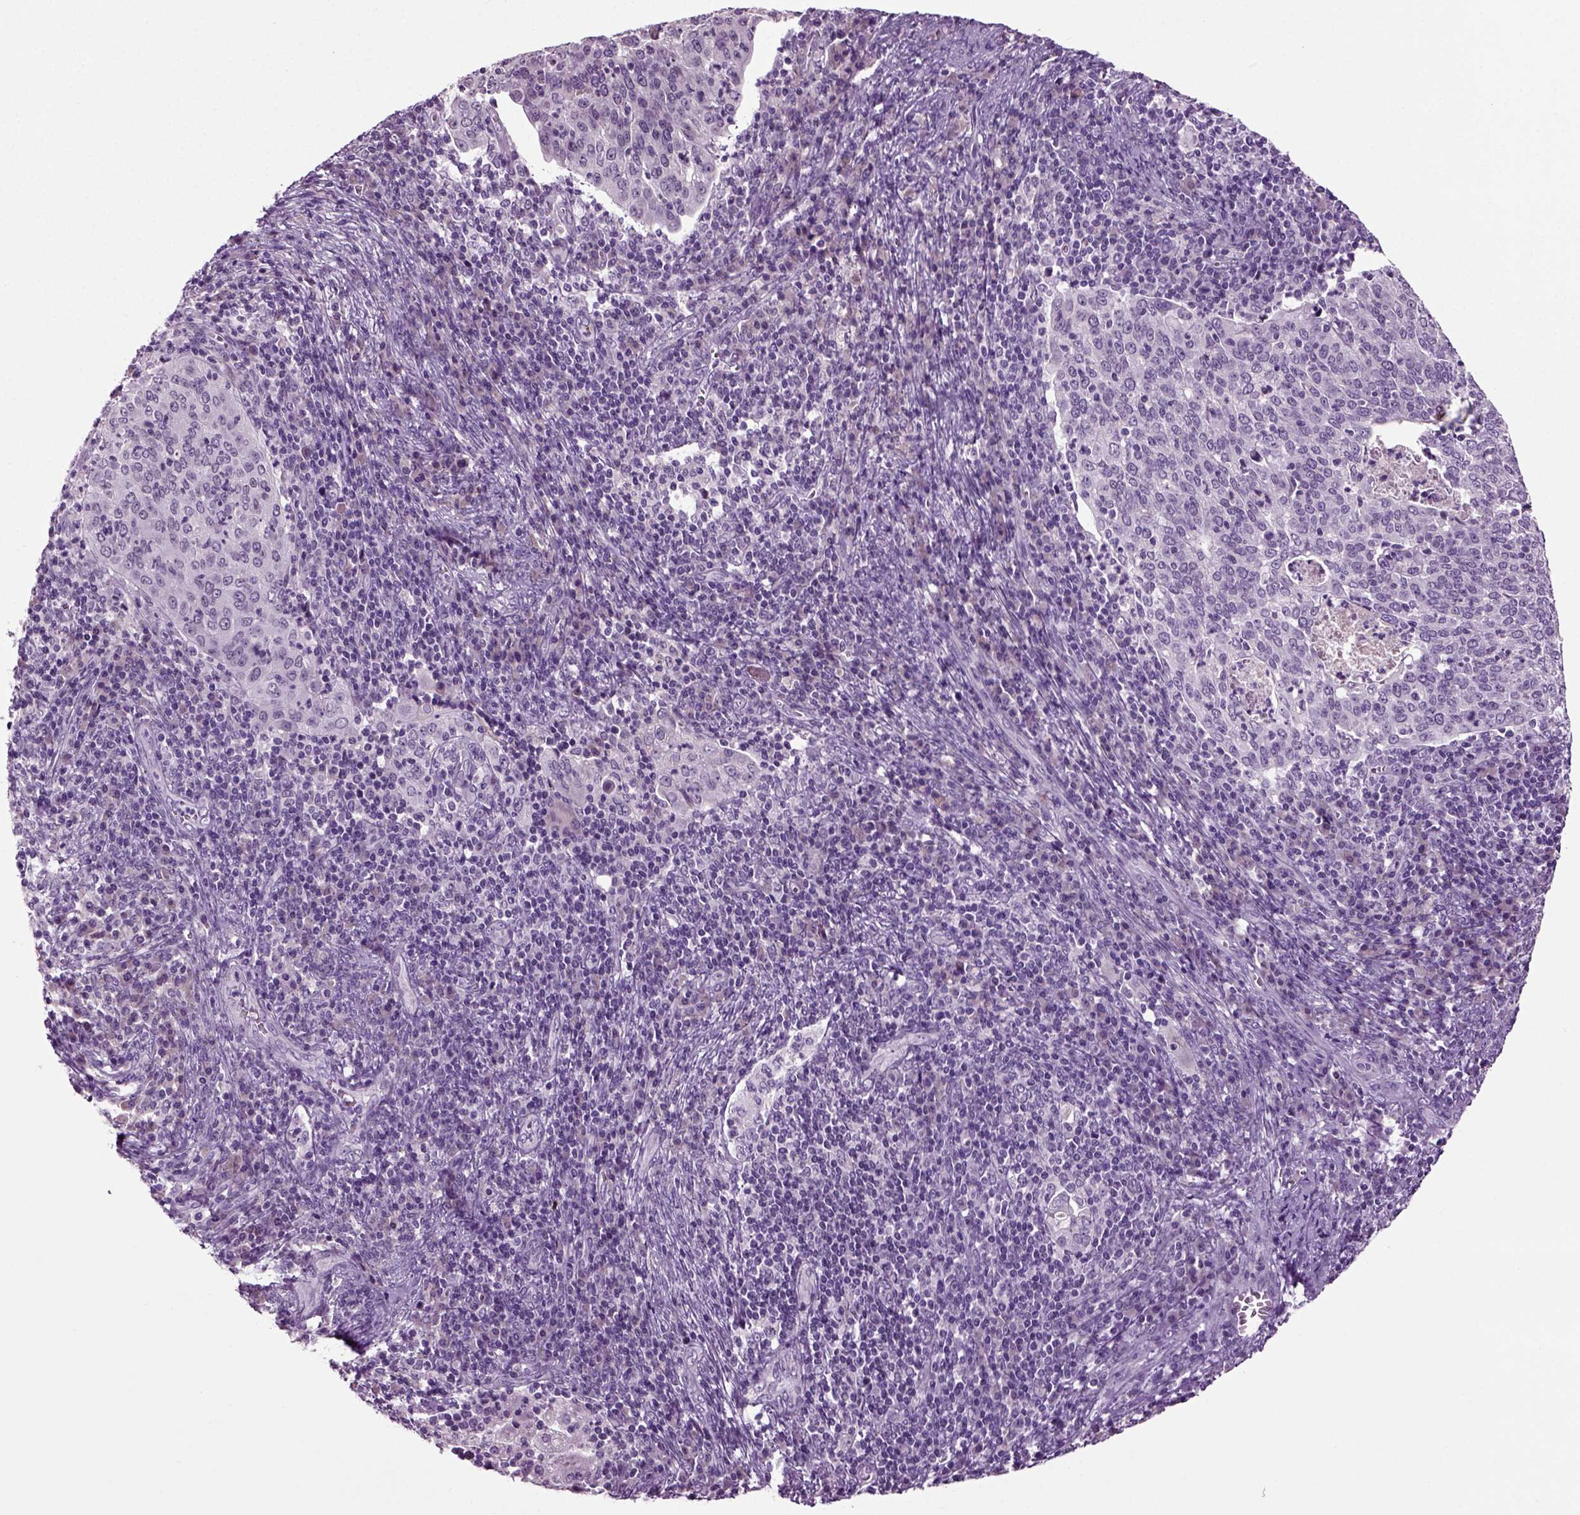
{"staining": {"intensity": "negative", "quantity": "none", "location": "none"}, "tissue": "cervical cancer", "cell_type": "Tumor cells", "image_type": "cancer", "snomed": [{"axis": "morphology", "description": "Squamous cell carcinoma, NOS"}, {"axis": "topography", "description": "Cervix"}], "caption": "This is an immunohistochemistry (IHC) histopathology image of human squamous cell carcinoma (cervical). There is no positivity in tumor cells.", "gene": "SPATA17", "patient": {"sex": "female", "age": 39}}